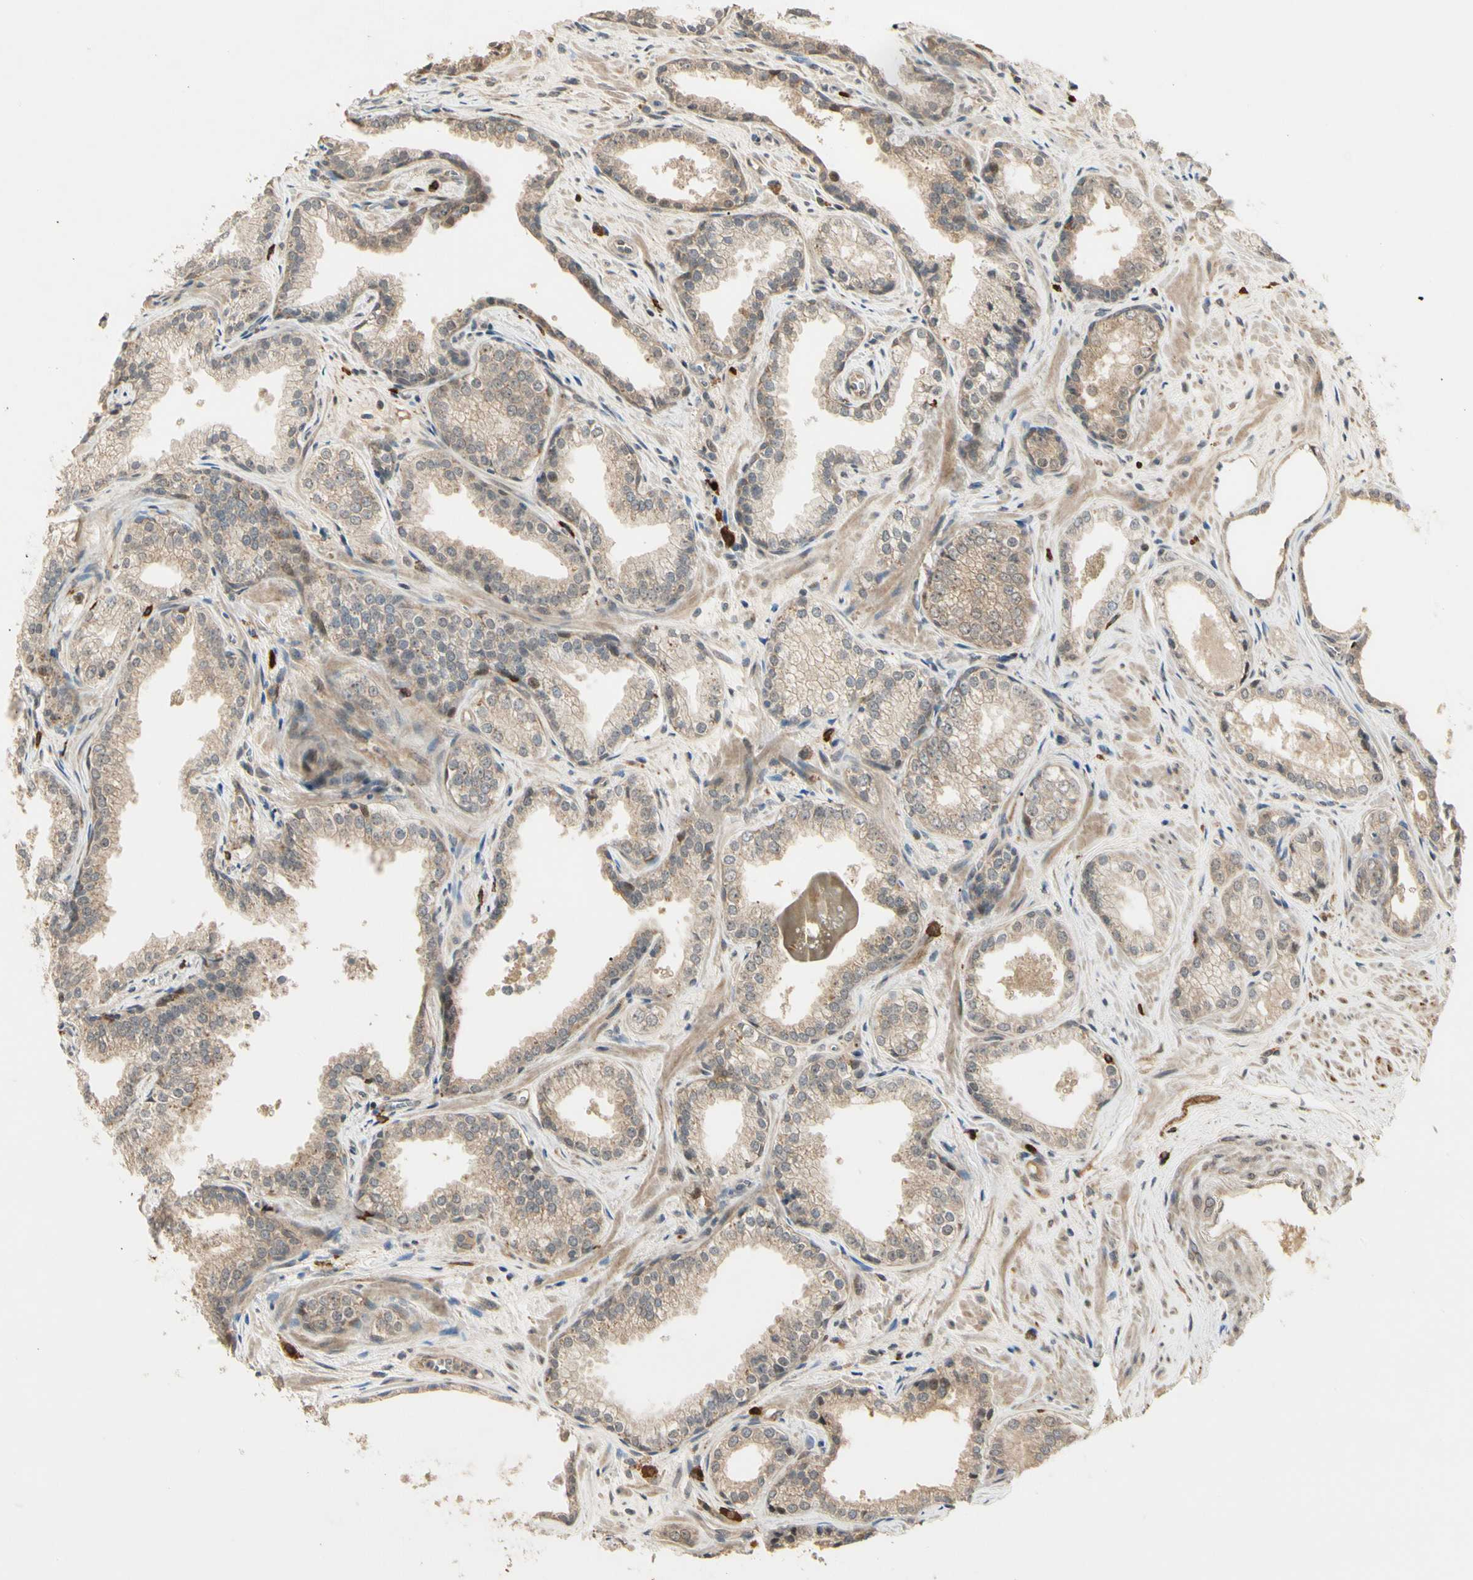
{"staining": {"intensity": "weak", "quantity": ">75%", "location": "cytoplasmic/membranous"}, "tissue": "prostate cancer", "cell_type": "Tumor cells", "image_type": "cancer", "snomed": [{"axis": "morphology", "description": "Adenocarcinoma, Low grade"}, {"axis": "topography", "description": "Prostate"}], "caption": "Protein analysis of adenocarcinoma (low-grade) (prostate) tissue demonstrates weak cytoplasmic/membranous positivity in about >75% of tumor cells. Nuclei are stained in blue.", "gene": "ATG4C", "patient": {"sex": "male", "age": 60}}